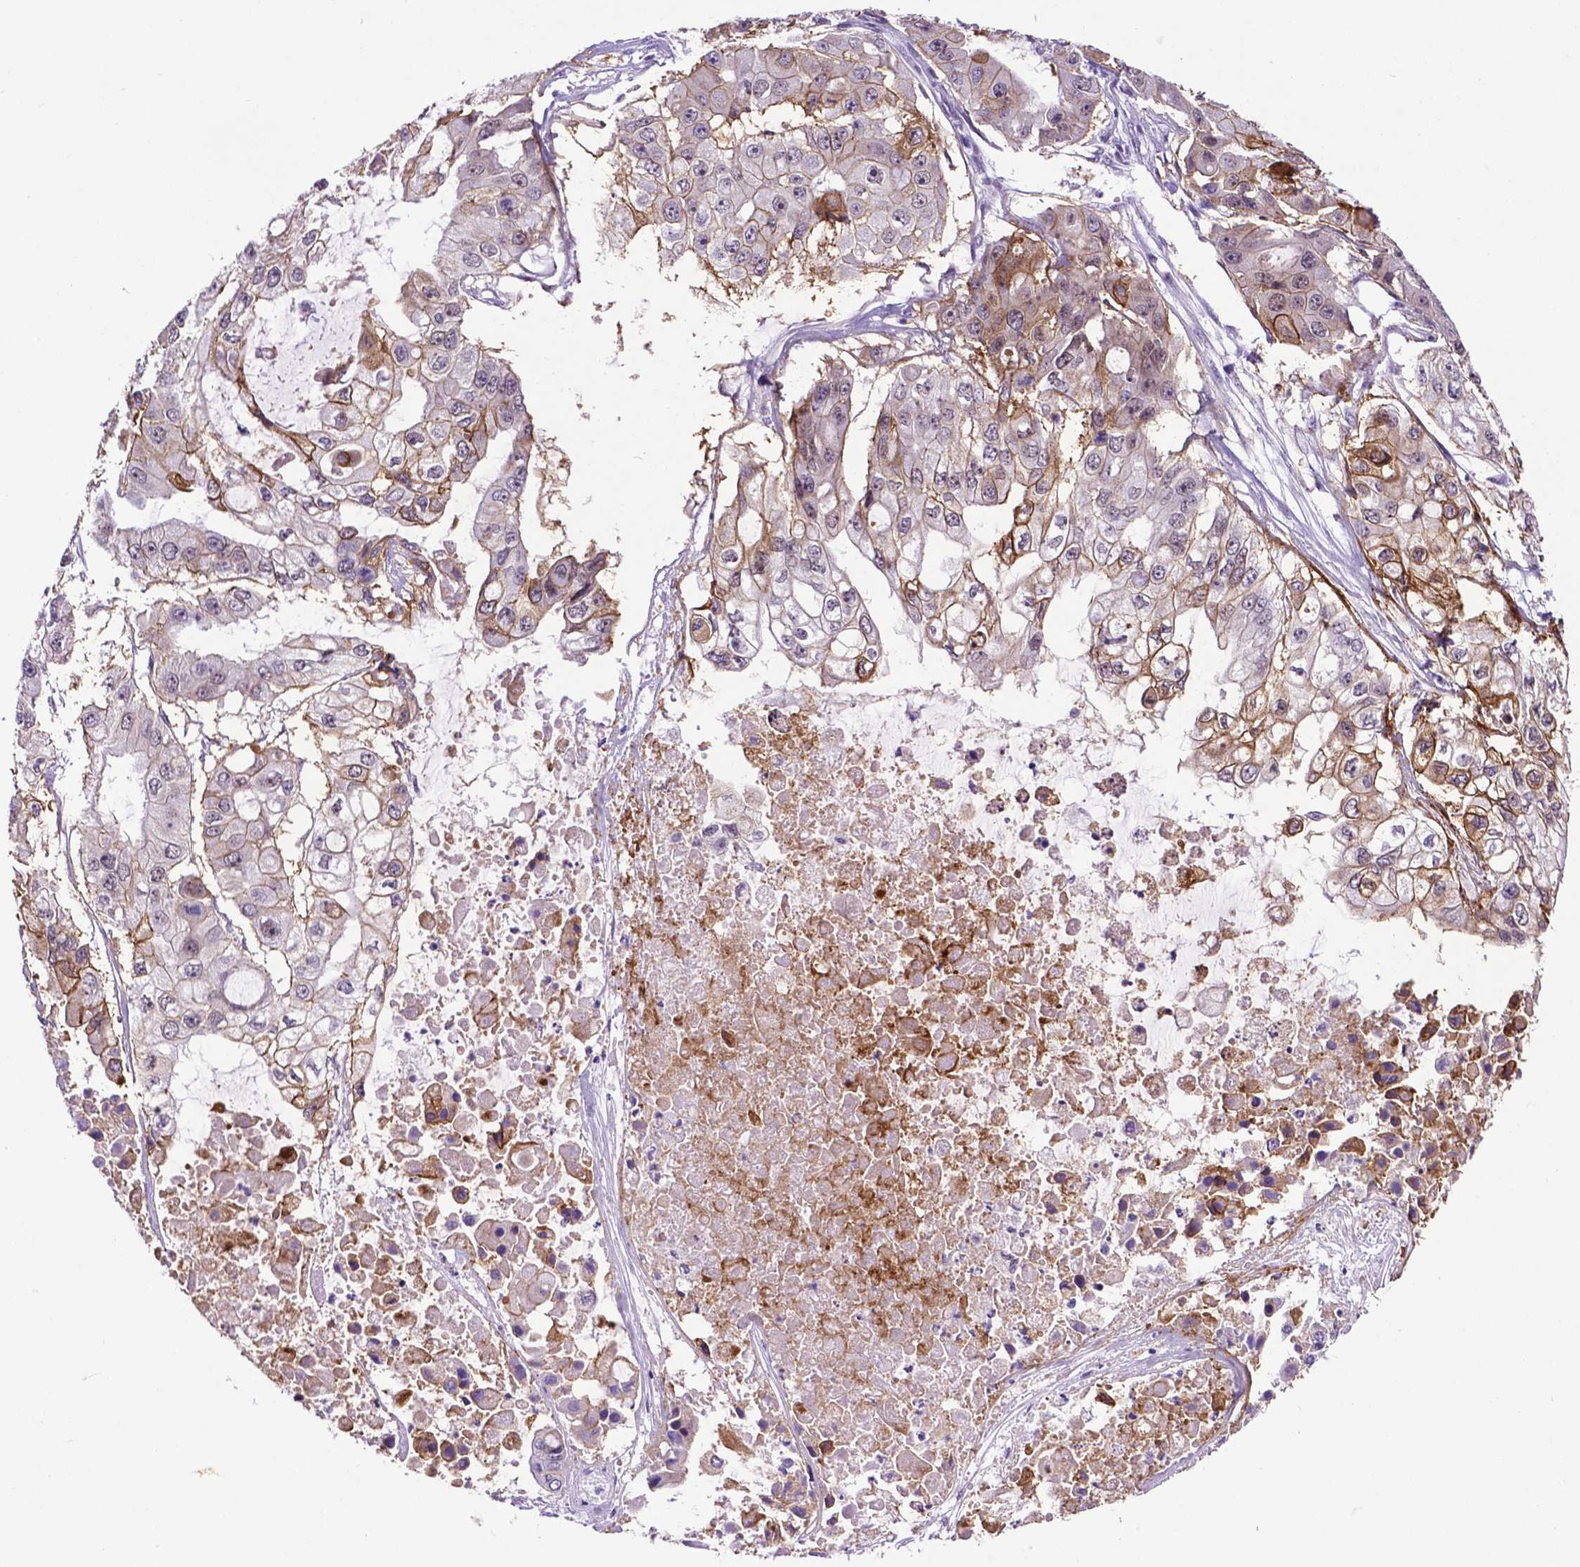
{"staining": {"intensity": "moderate", "quantity": "25%-75%", "location": "cytoplasmic/membranous"}, "tissue": "ovarian cancer", "cell_type": "Tumor cells", "image_type": "cancer", "snomed": [{"axis": "morphology", "description": "Cystadenocarcinoma, serous, NOS"}, {"axis": "topography", "description": "Ovary"}], "caption": "Moderate cytoplasmic/membranous protein staining is seen in approximately 25%-75% of tumor cells in ovarian cancer (serous cystadenocarcinoma).", "gene": "TACSTD2", "patient": {"sex": "female", "age": 56}}